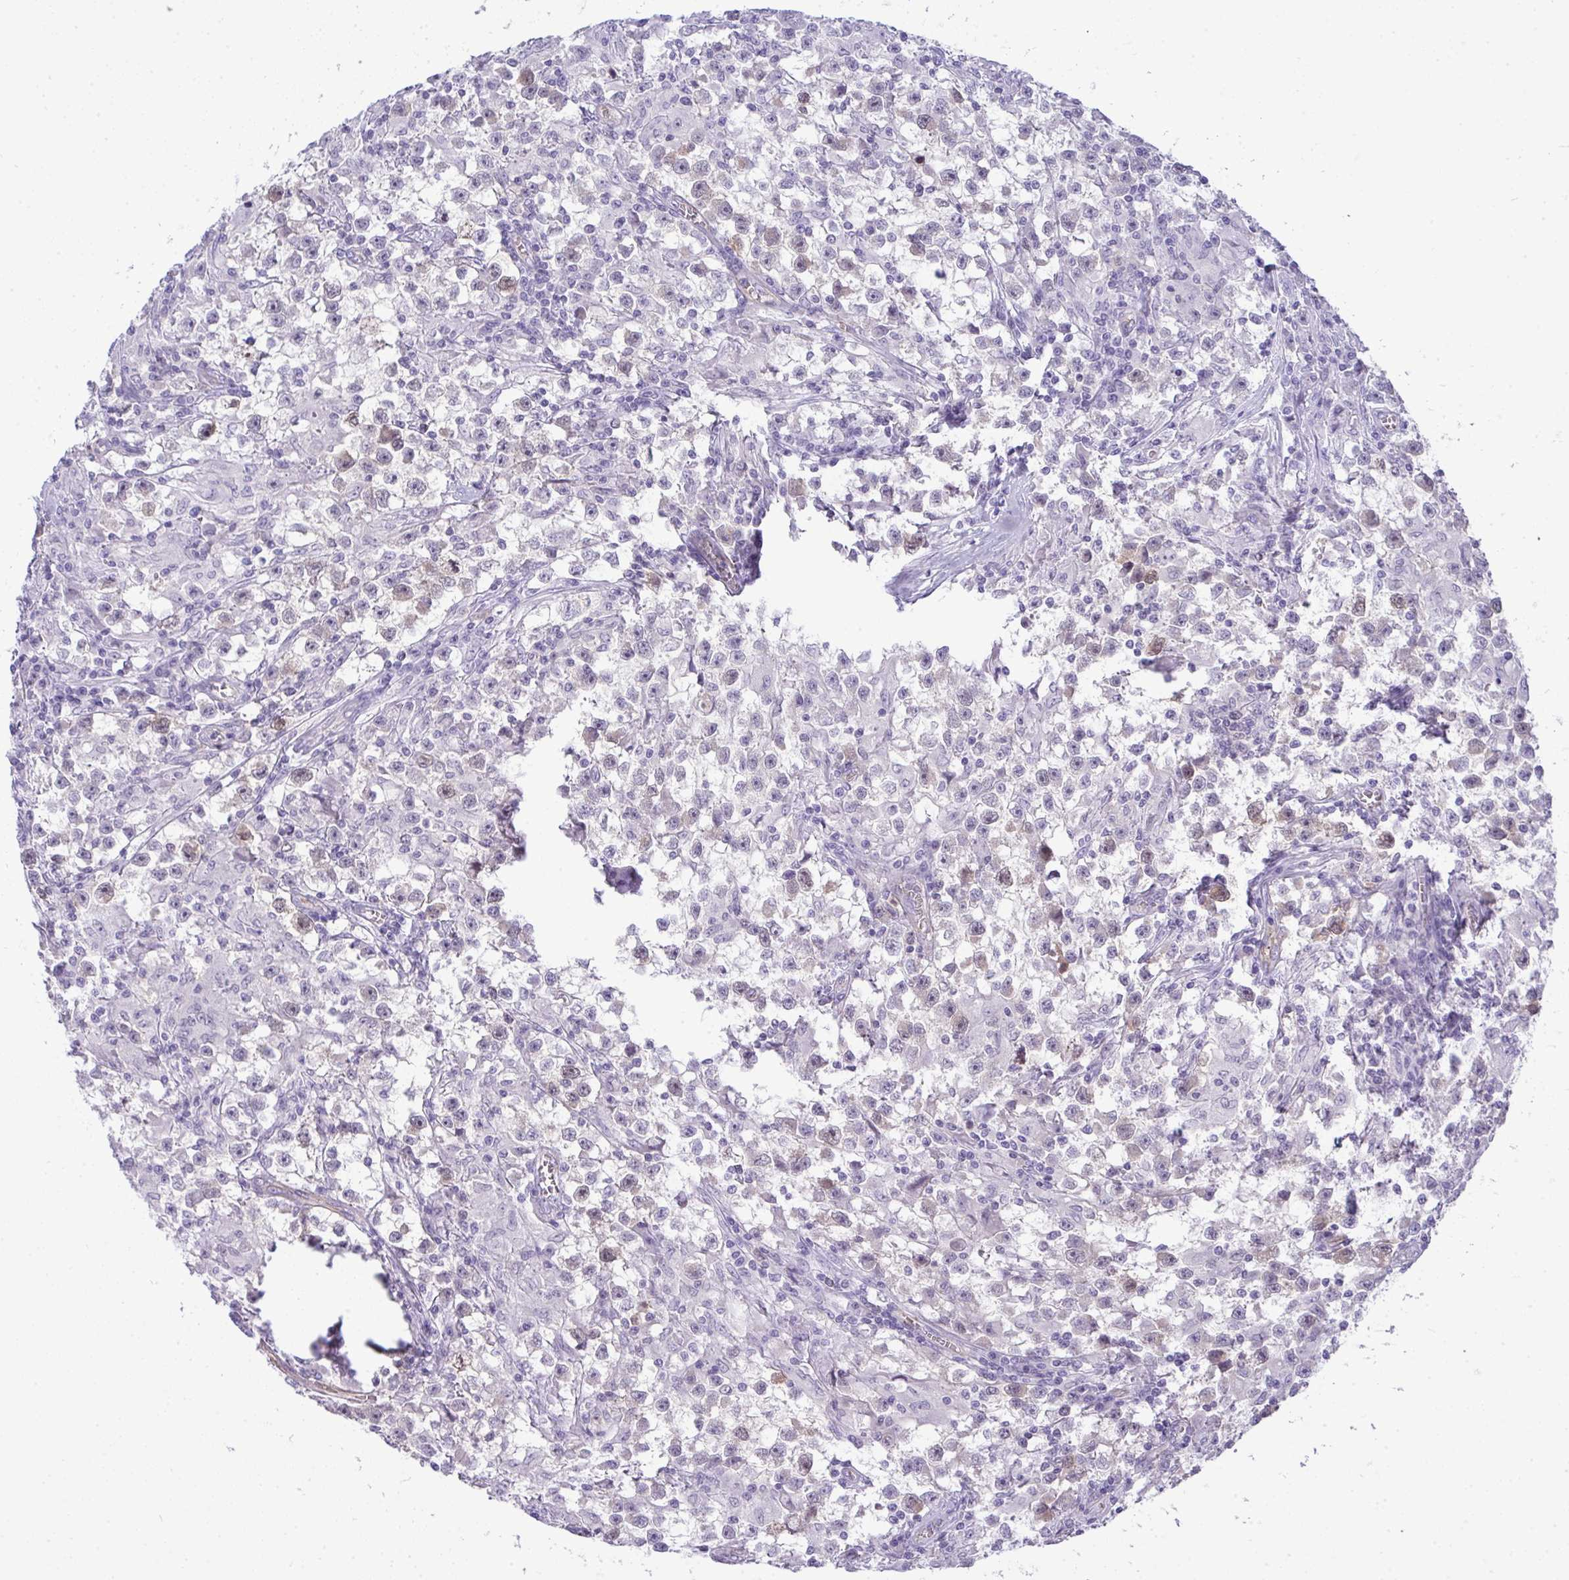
{"staining": {"intensity": "weak", "quantity": "<25%", "location": "cytoplasmic/membranous"}, "tissue": "testis cancer", "cell_type": "Tumor cells", "image_type": "cancer", "snomed": [{"axis": "morphology", "description": "Seminoma, NOS"}, {"axis": "topography", "description": "Testis"}], "caption": "Immunohistochemical staining of human testis cancer shows no significant staining in tumor cells. (Stains: DAB IHC with hematoxylin counter stain, Microscopy: brightfield microscopy at high magnification).", "gene": "UBE2S", "patient": {"sex": "male", "age": 31}}